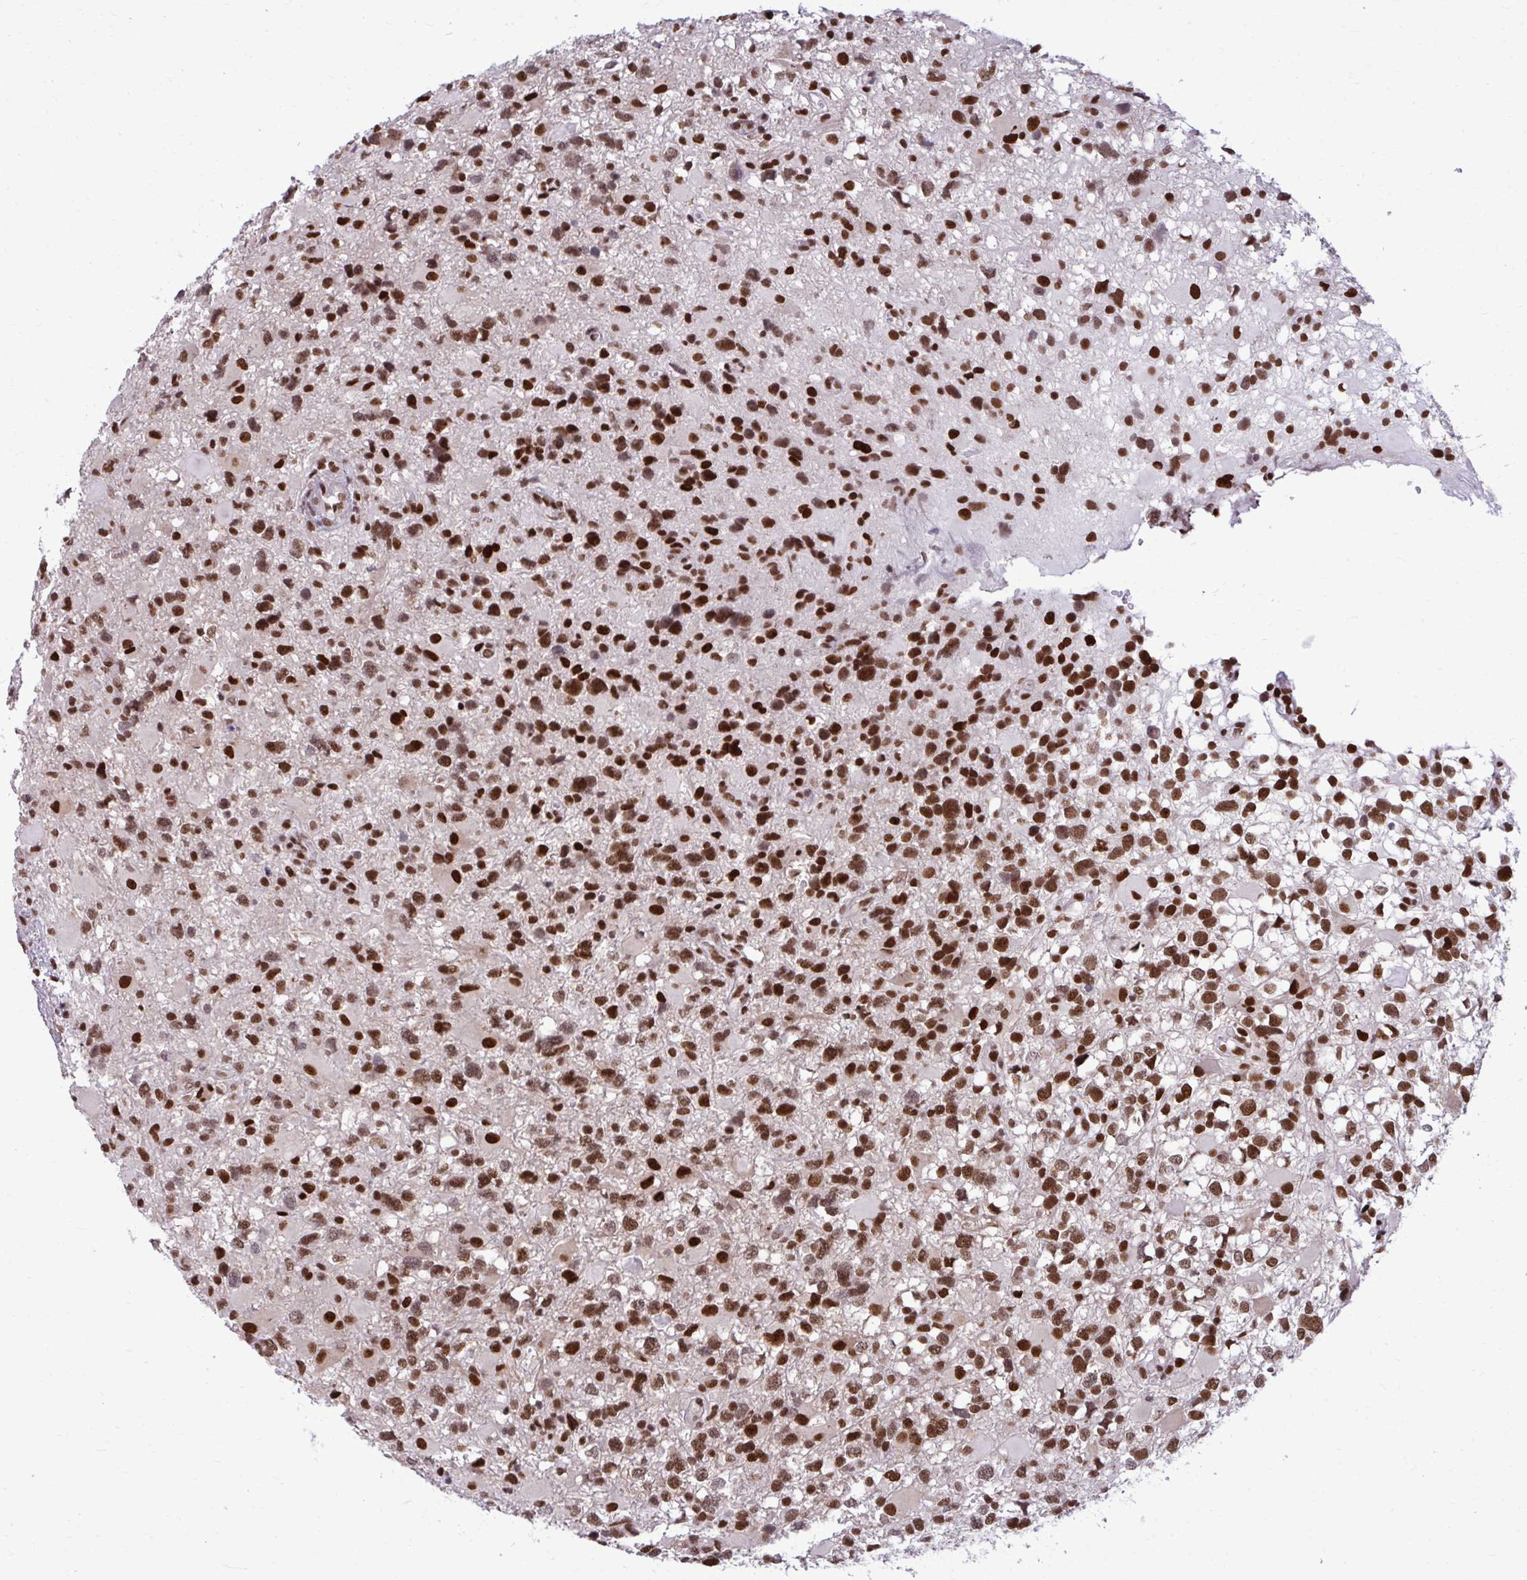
{"staining": {"intensity": "strong", "quantity": ">75%", "location": "nuclear"}, "tissue": "glioma", "cell_type": "Tumor cells", "image_type": "cancer", "snomed": [{"axis": "morphology", "description": "Glioma, malignant, High grade"}, {"axis": "topography", "description": "Brain"}], "caption": "Protein analysis of glioma tissue shows strong nuclear positivity in about >75% of tumor cells.", "gene": "CDYL", "patient": {"sex": "male", "age": 54}}